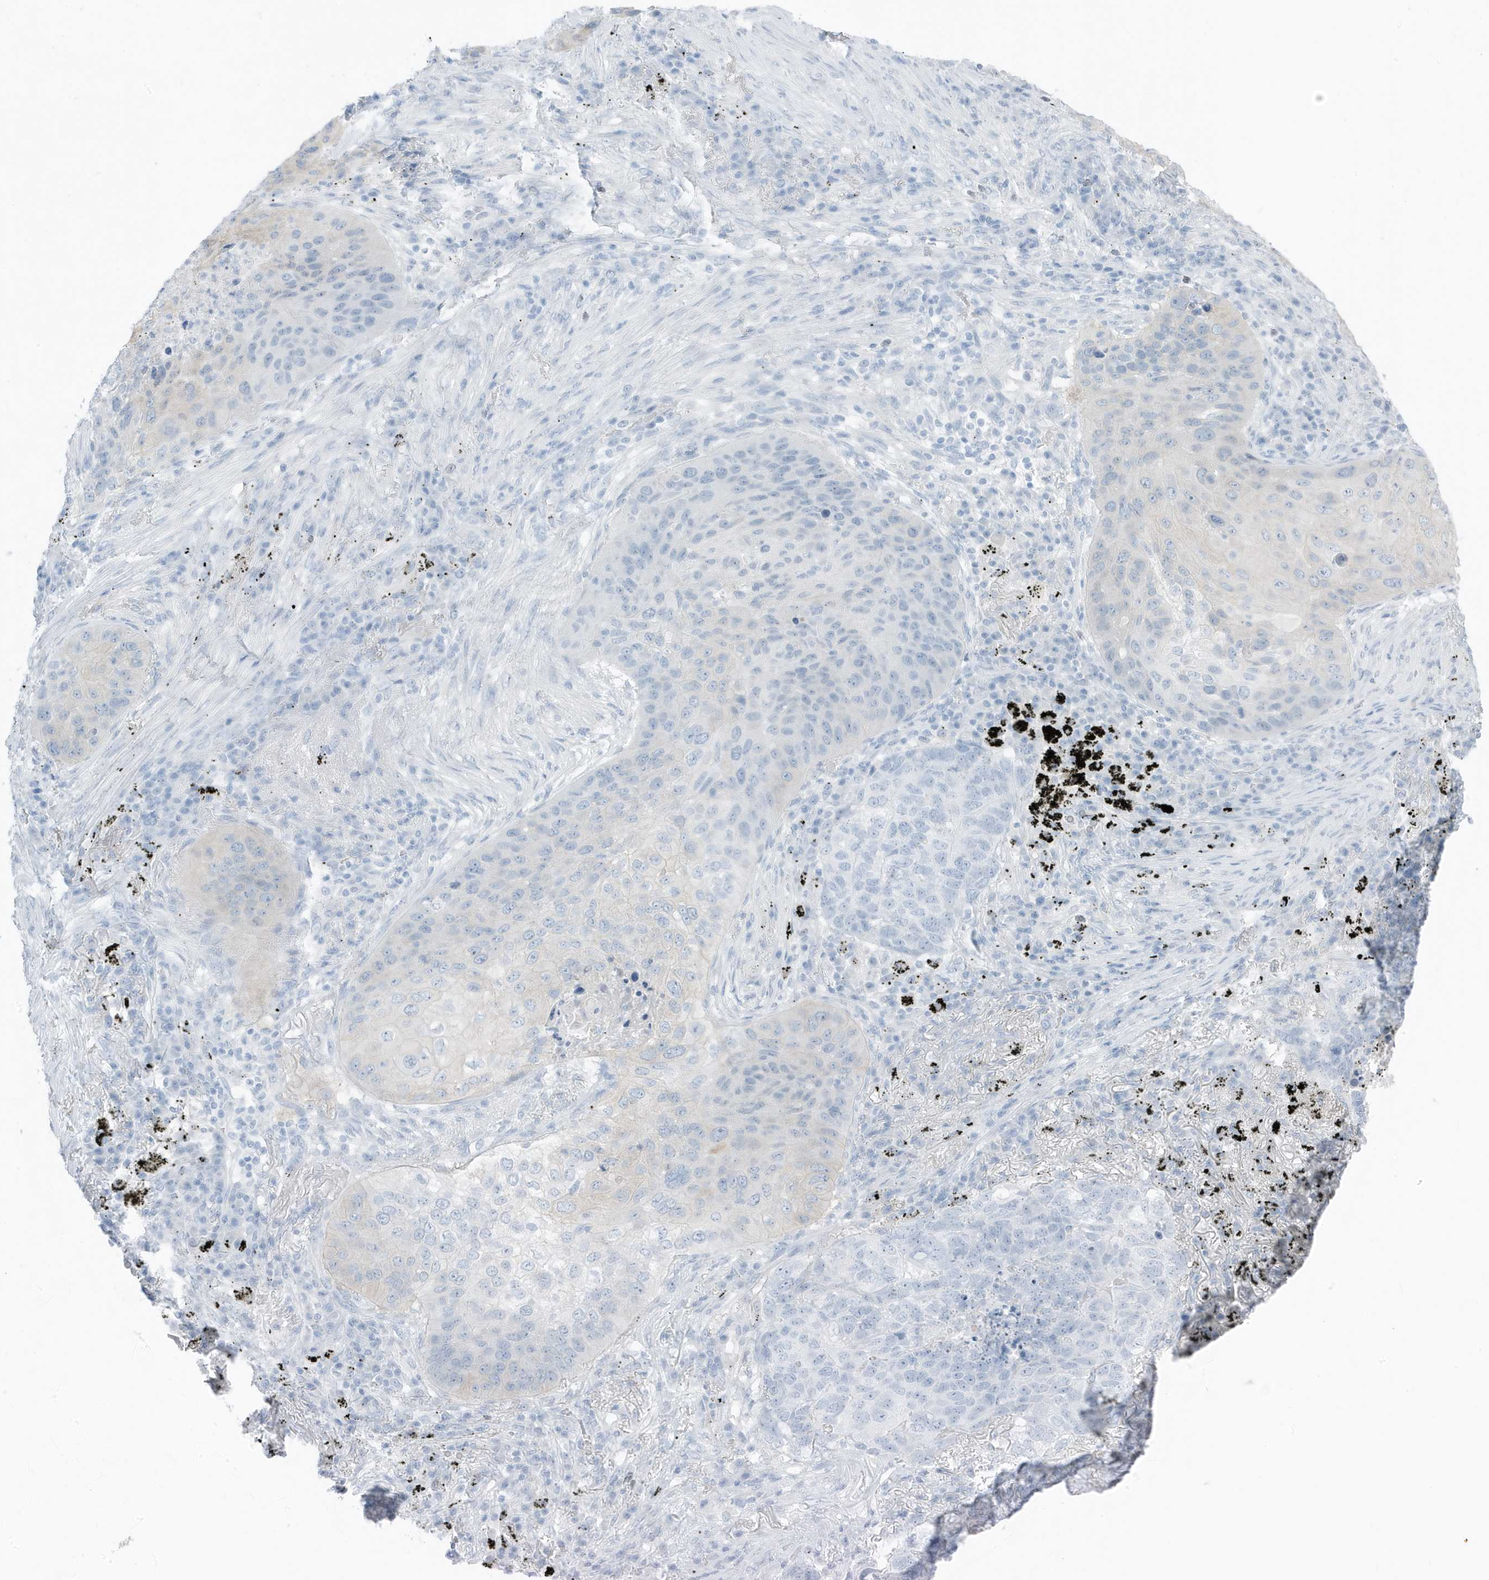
{"staining": {"intensity": "negative", "quantity": "none", "location": "none"}, "tissue": "lung cancer", "cell_type": "Tumor cells", "image_type": "cancer", "snomed": [{"axis": "morphology", "description": "Squamous cell carcinoma, NOS"}, {"axis": "topography", "description": "Lung"}], "caption": "Immunohistochemistry of human lung squamous cell carcinoma reveals no expression in tumor cells. (DAB immunohistochemistry visualized using brightfield microscopy, high magnification).", "gene": "ZFP64", "patient": {"sex": "female", "age": 63}}